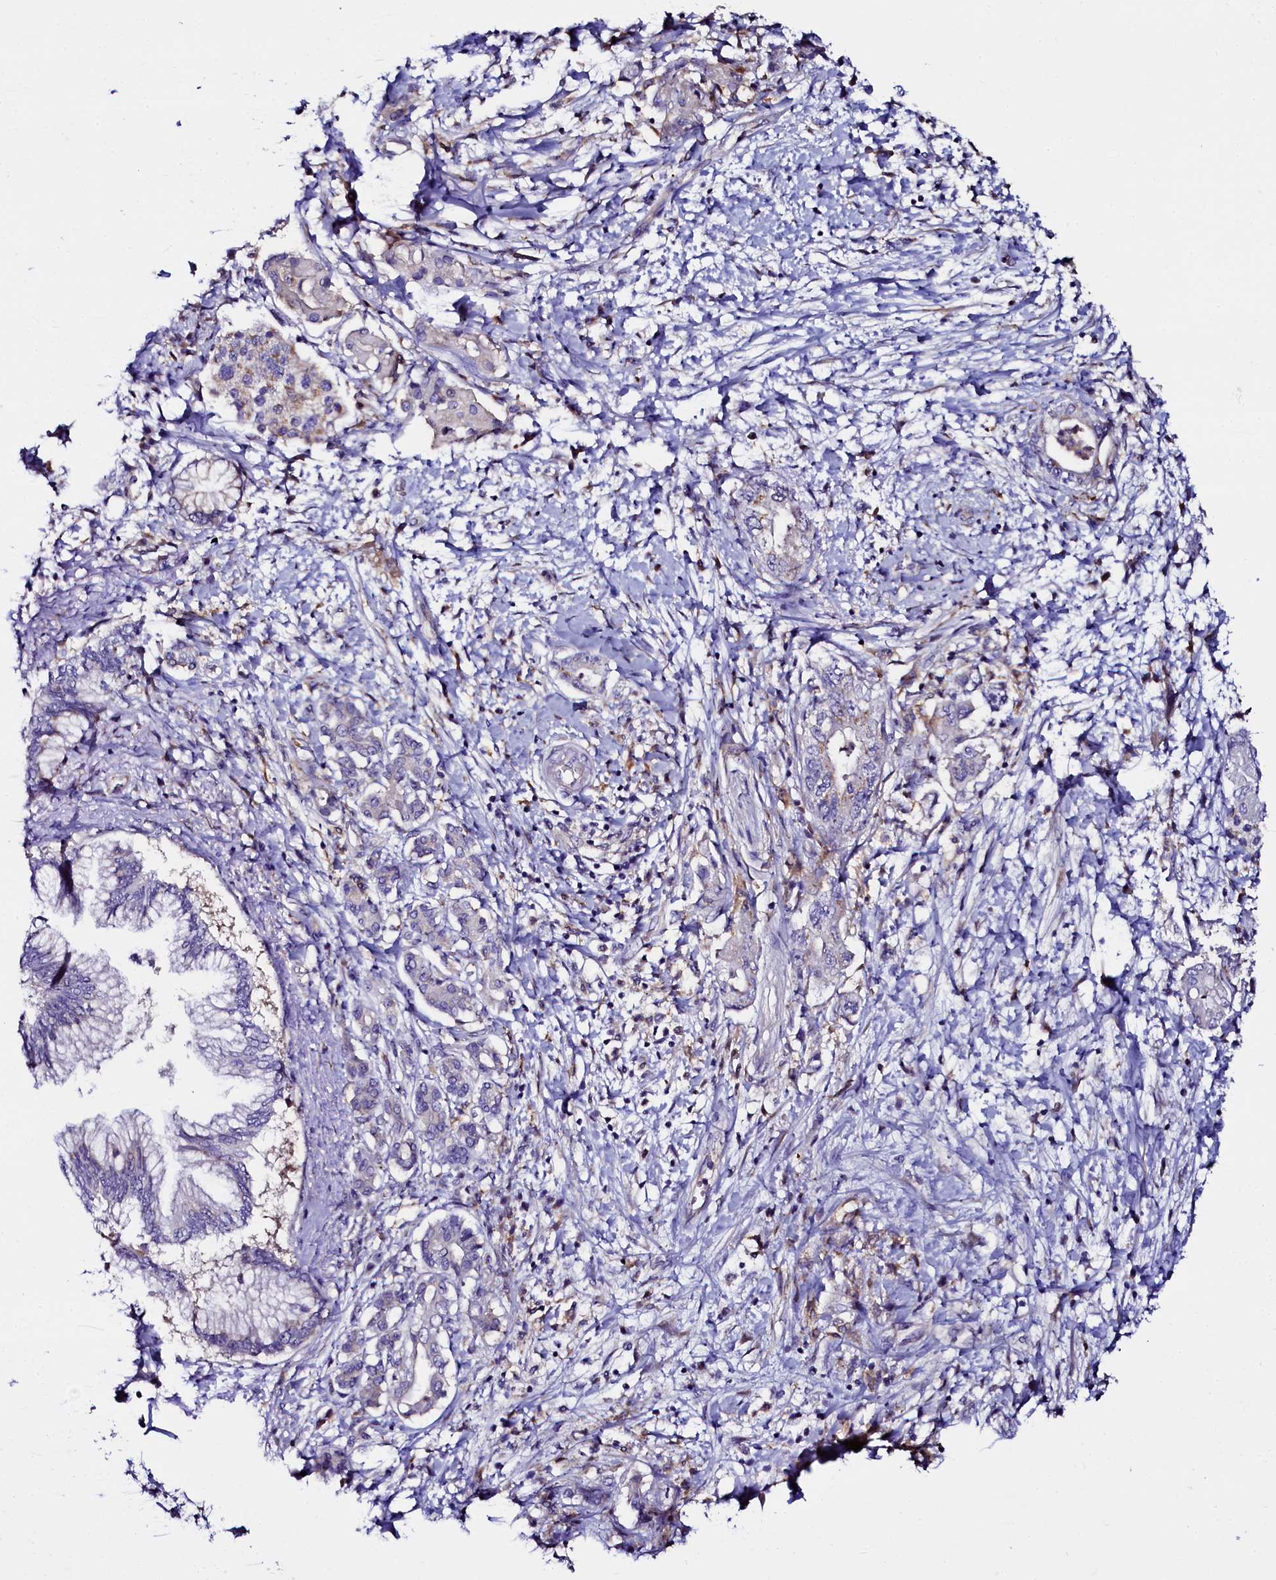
{"staining": {"intensity": "negative", "quantity": "none", "location": "none"}, "tissue": "pancreatic cancer", "cell_type": "Tumor cells", "image_type": "cancer", "snomed": [{"axis": "morphology", "description": "Adenocarcinoma, NOS"}, {"axis": "topography", "description": "Pancreas"}], "caption": "The image demonstrates no significant positivity in tumor cells of pancreatic adenocarcinoma. The staining is performed using DAB brown chromogen with nuclei counter-stained in using hematoxylin.", "gene": "OTOL1", "patient": {"sex": "female", "age": 73}}